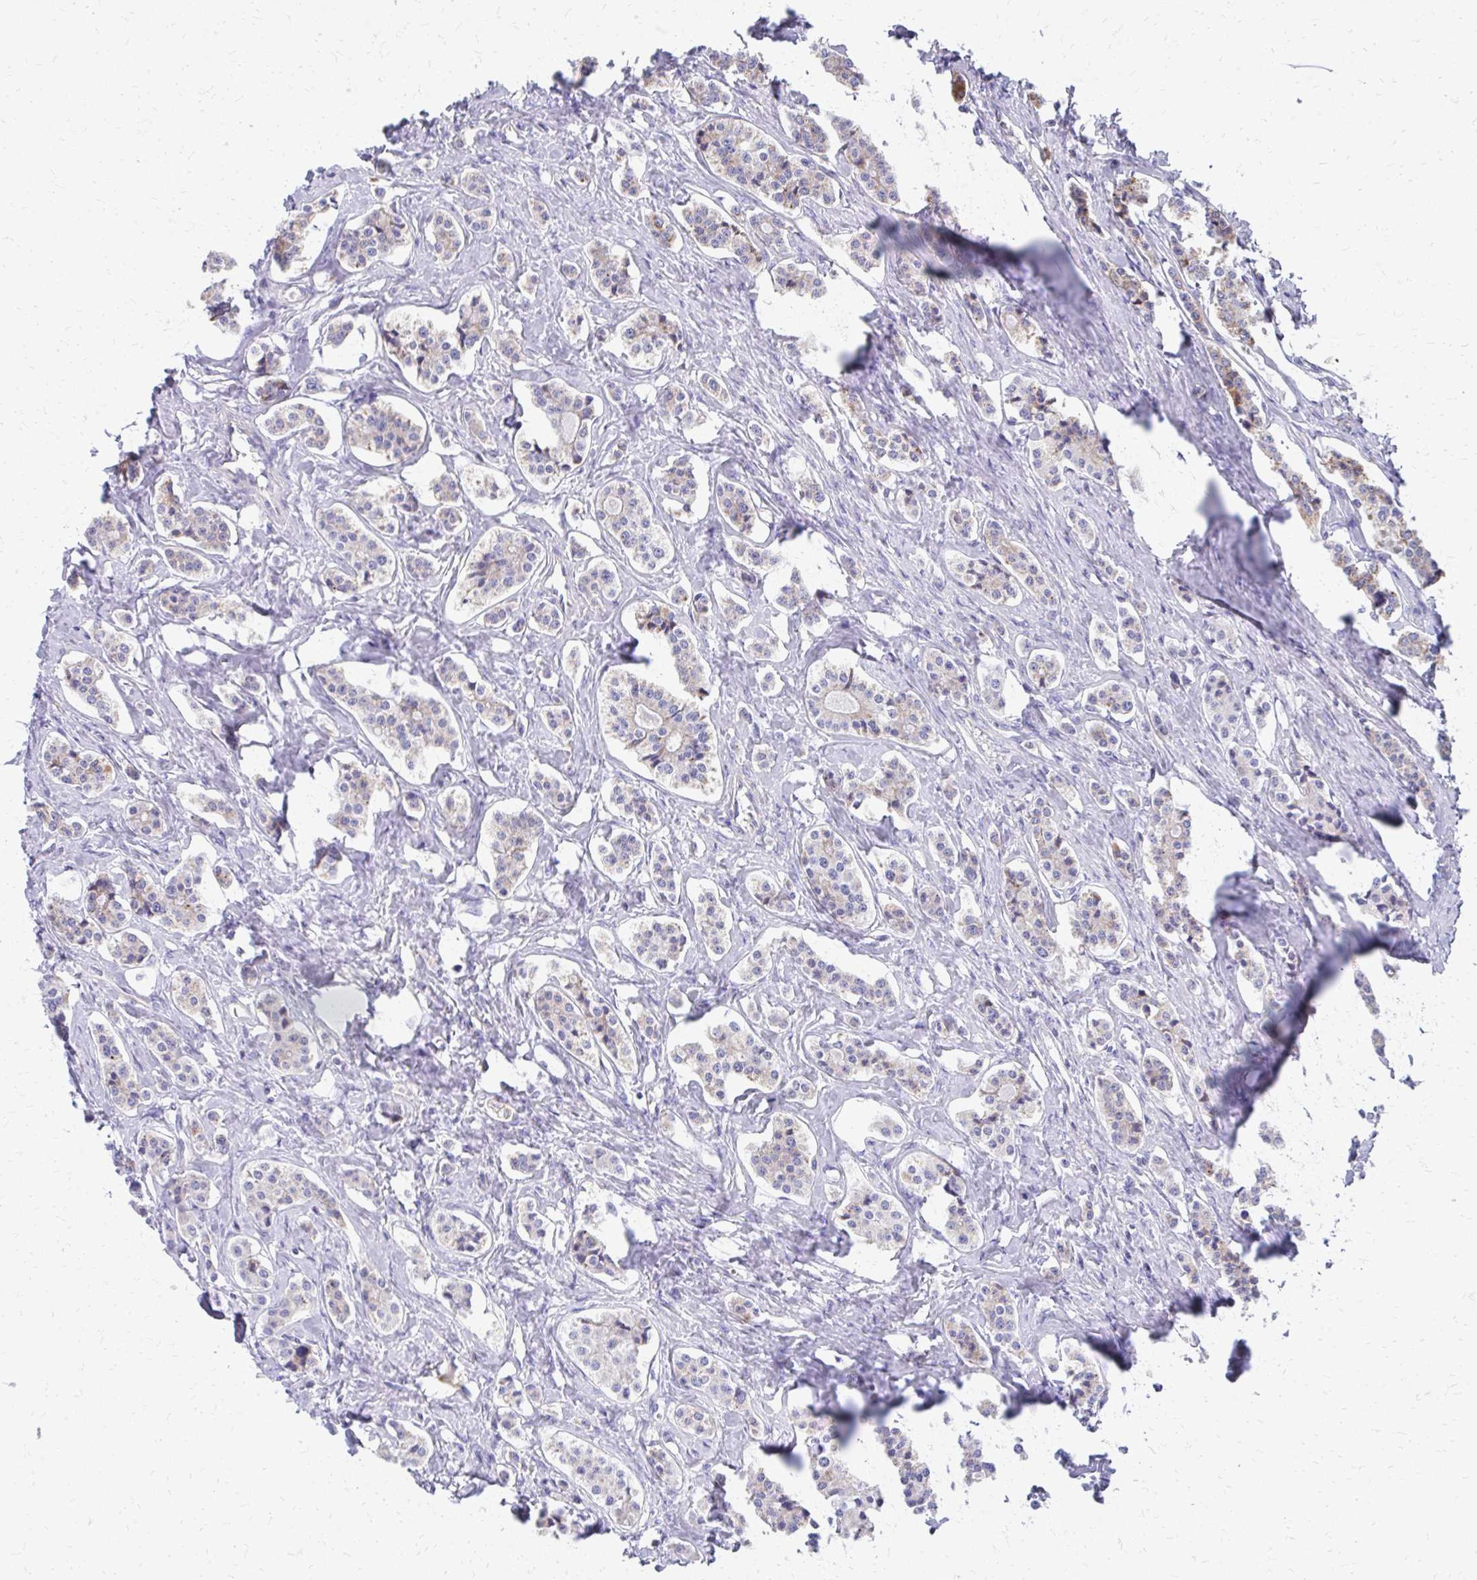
{"staining": {"intensity": "weak", "quantity": "<25%", "location": "cytoplasmic/membranous"}, "tissue": "carcinoid", "cell_type": "Tumor cells", "image_type": "cancer", "snomed": [{"axis": "morphology", "description": "Carcinoid, malignant, NOS"}, {"axis": "topography", "description": "Small intestine"}], "caption": "Tumor cells show no significant protein positivity in malignant carcinoid. The staining was performed using DAB (3,3'-diaminobenzidine) to visualize the protein expression in brown, while the nuclei were stained in blue with hematoxylin (Magnification: 20x).", "gene": "IL37", "patient": {"sex": "male", "age": 63}}